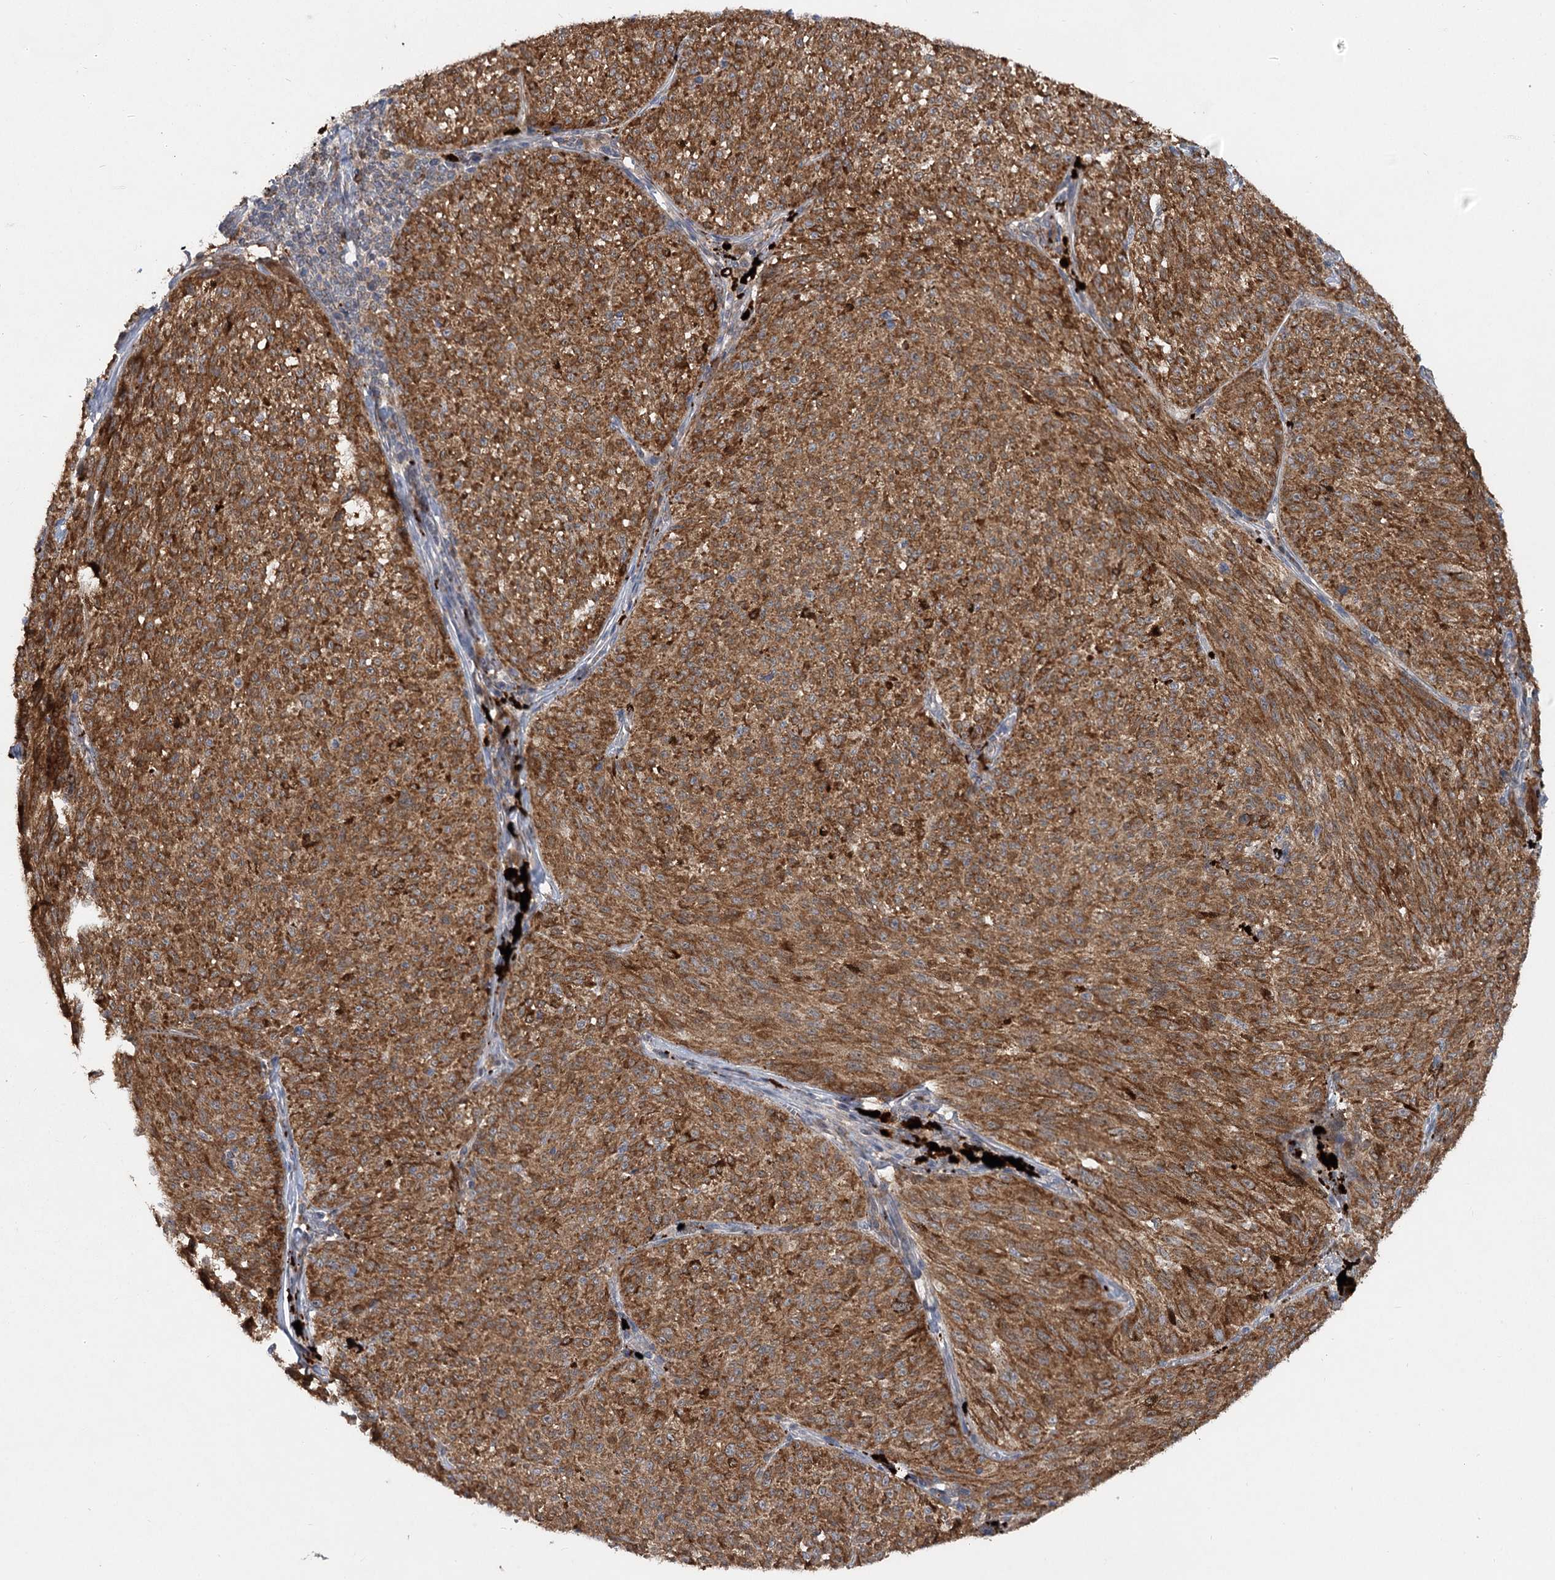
{"staining": {"intensity": "moderate", "quantity": ">75%", "location": "cytoplasmic/membranous"}, "tissue": "melanoma", "cell_type": "Tumor cells", "image_type": "cancer", "snomed": [{"axis": "morphology", "description": "Malignant melanoma, NOS"}, {"axis": "topography", "description": "Skin"}], "caption": "The micrograph exhibits staining of malignant melanoma, revealing moderate cytoplasmic/membranous protein staining (brown color) within tumor cells.", "gene": "PYROXD2", "patient": {"sex": "female", "age": 72}}